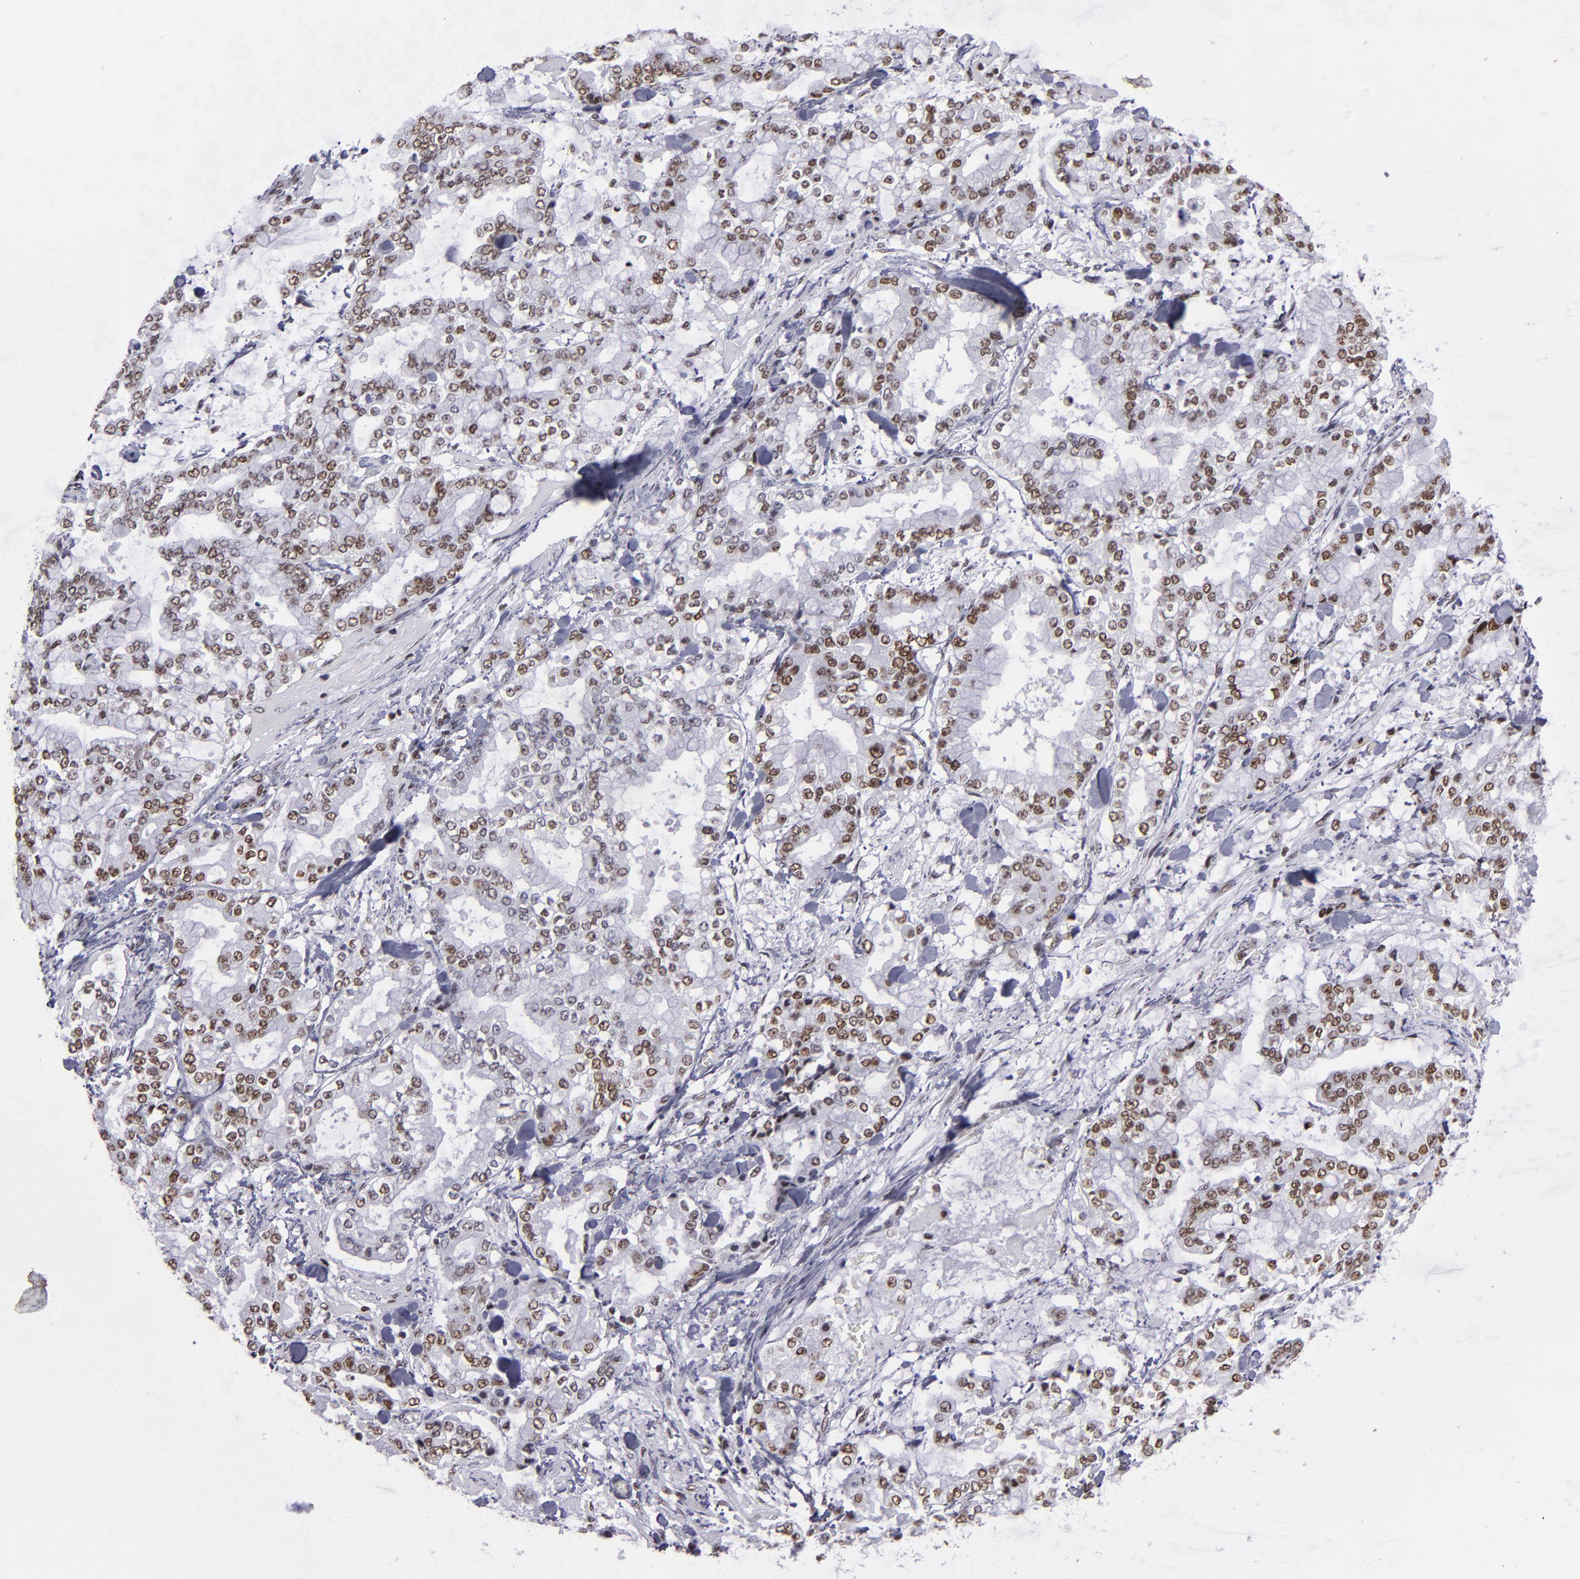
{"staining": {"intensity": "moderate", "quantity": ">75%", "location": "nuclear"}, "tissue": "stomach cancer", "cell_type": "Tumor cells", "image_type": "cancer", "snomed": [{"axis": "morphology", "description": "Normal tissue, NOS"}, {"axis": "morphology", "description": "Adenocarcinoma, NOS"}, {"axis": "topography", "description": "Stomach, upper"}, {"axis": "topography", "description": "Stomach"}], "caption": "Immunohistochemical staining of human stomach cancer (adenocarcinoma) reveals moderate nuclear protein staining in approximately >75% of tumor cells.", "gene": "TERF2", "patient": {"sex": "male", "age": 76}}